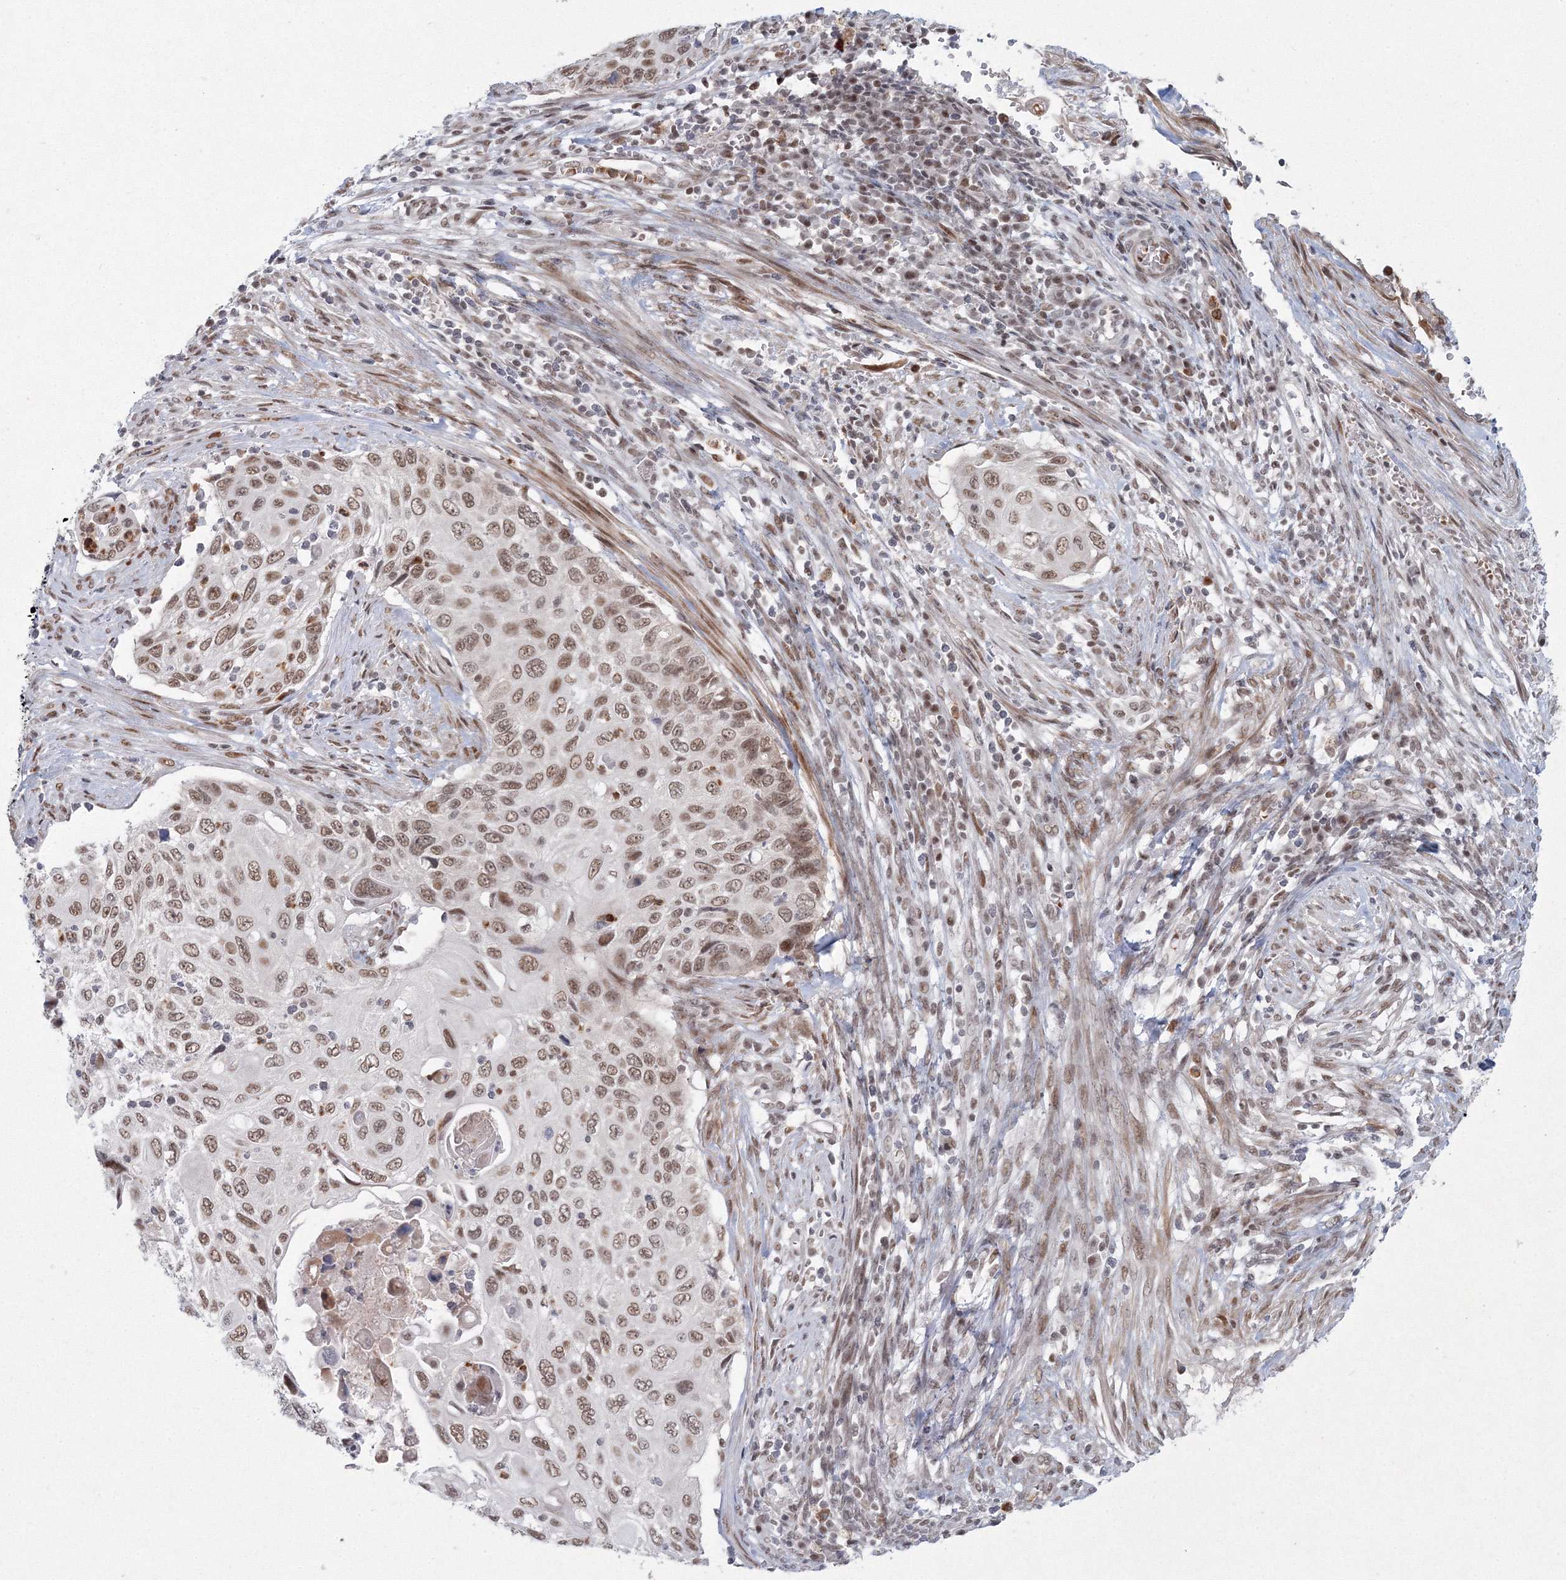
{"staining": {"intensity": "moderate", "quantity": "25%-75%", "location": "nuclear"}, "tissue": "cervical cancer", "cell_type": "Tumor cells", "image_type": "cancer", "snomed": [{"axis": "morphology", "description": "Squamous cell carcinoma, NOS"}, {"axis": "topography", "description": "Cervix"}], "caption": "Immunohistochemical staining of human squamous cell carcinoma (cervical) shows medium levels of moderate nuclear staining in about 25%-75% of tumor cells. (DAB IHC with brightfield microscopy, high magnification).", "gene": "C3orf33", "patient": {"sex": "female", "age": 70}}